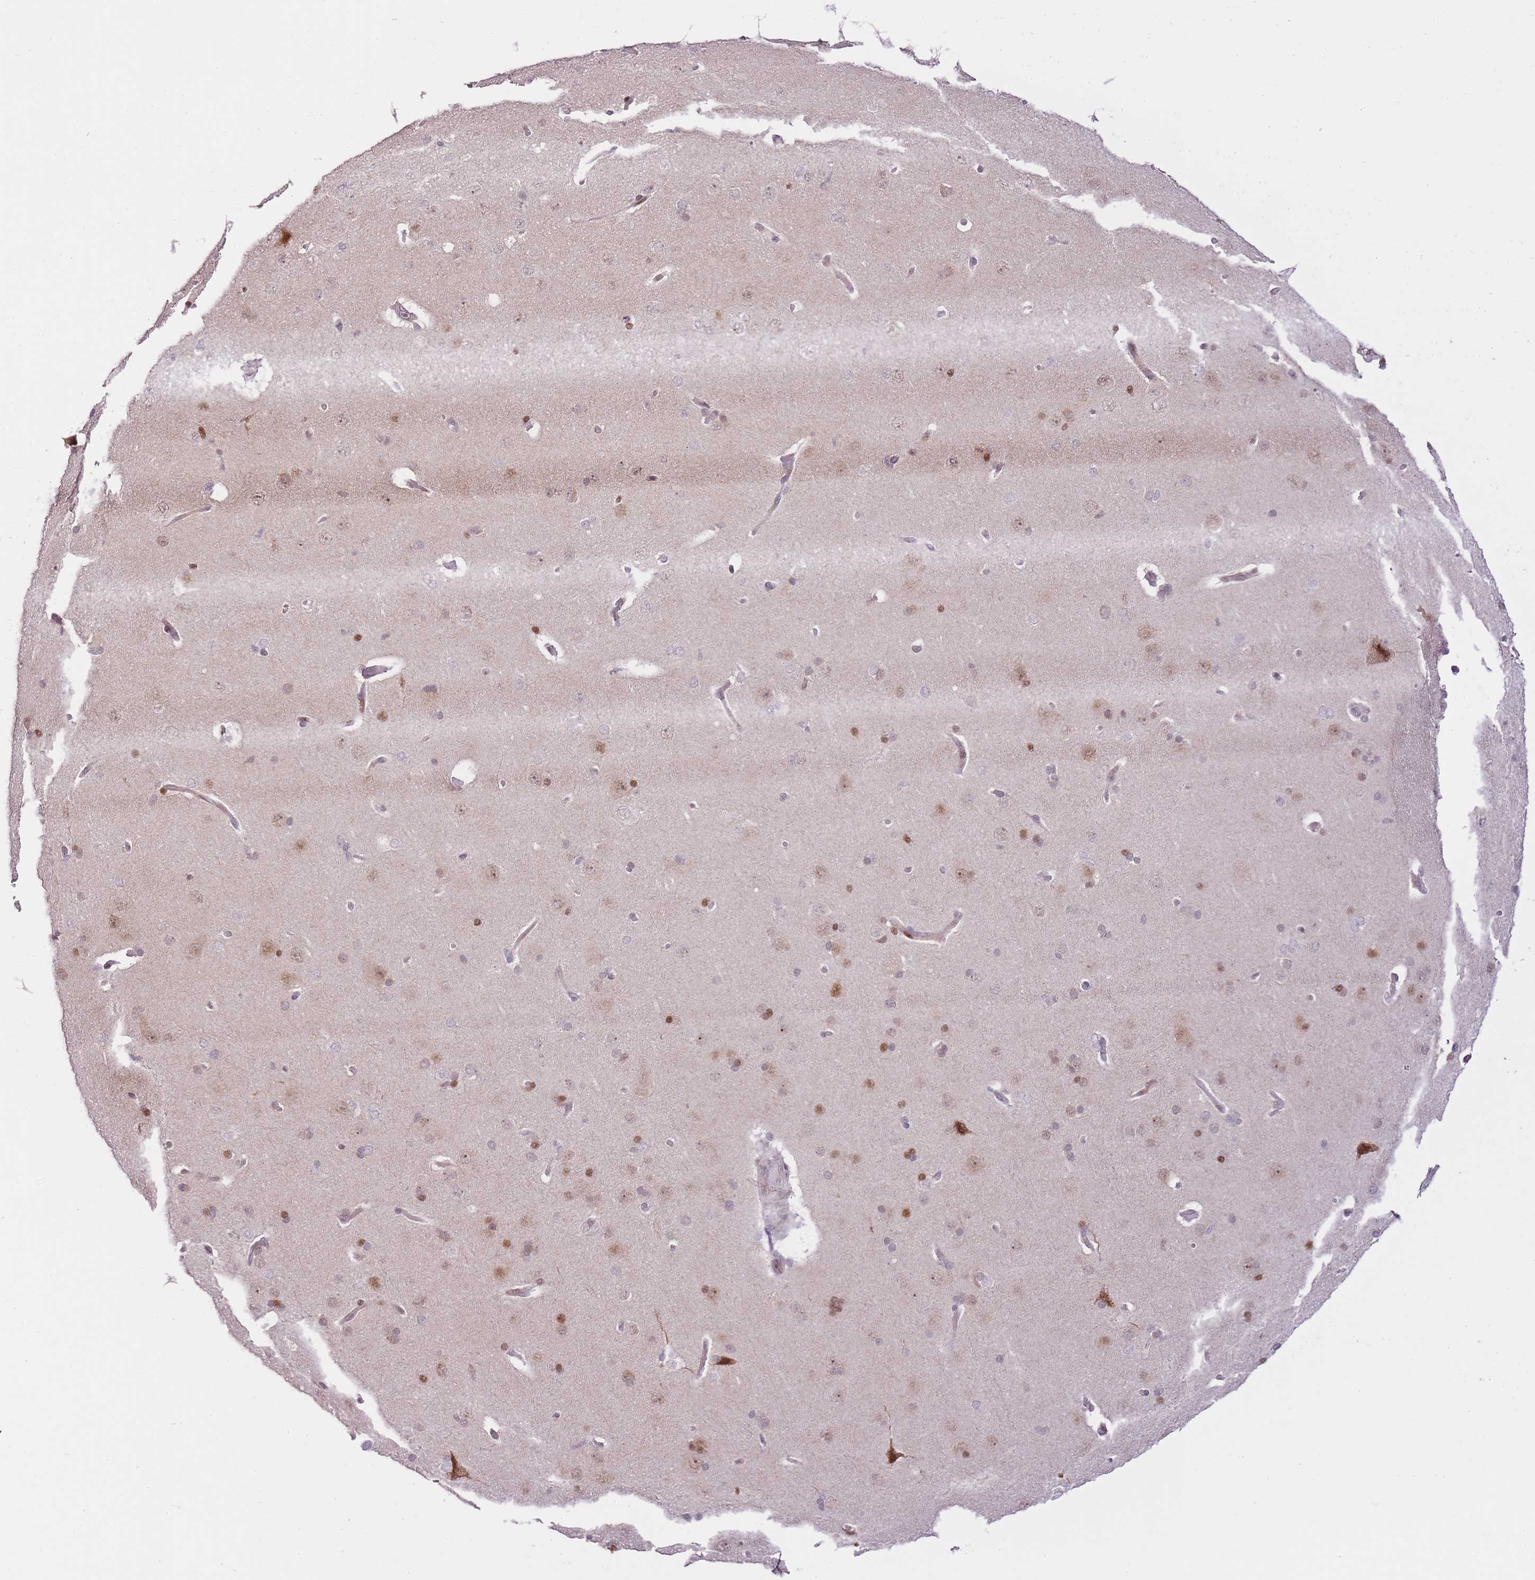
{"staining": {"intensity": "weak", "quantity": "<25%", "location": "cytoplasmic/membranous"}, "tissue": "cerebral cortex", "cell_type": "Endothelial cells", "image_type": "normal", "snomed": [{"axis": "morphology", "description": "Normal tissue, NOS"}, {"axis": "topography", "description": "Cerebral cortex"}], "caption": "This is an IHC micrograph of unremarkable human cerebral cortex. There is no staining in endothelial cells.", "gene": "OGG1", "patient": {"sex": "male", "age": 62}}